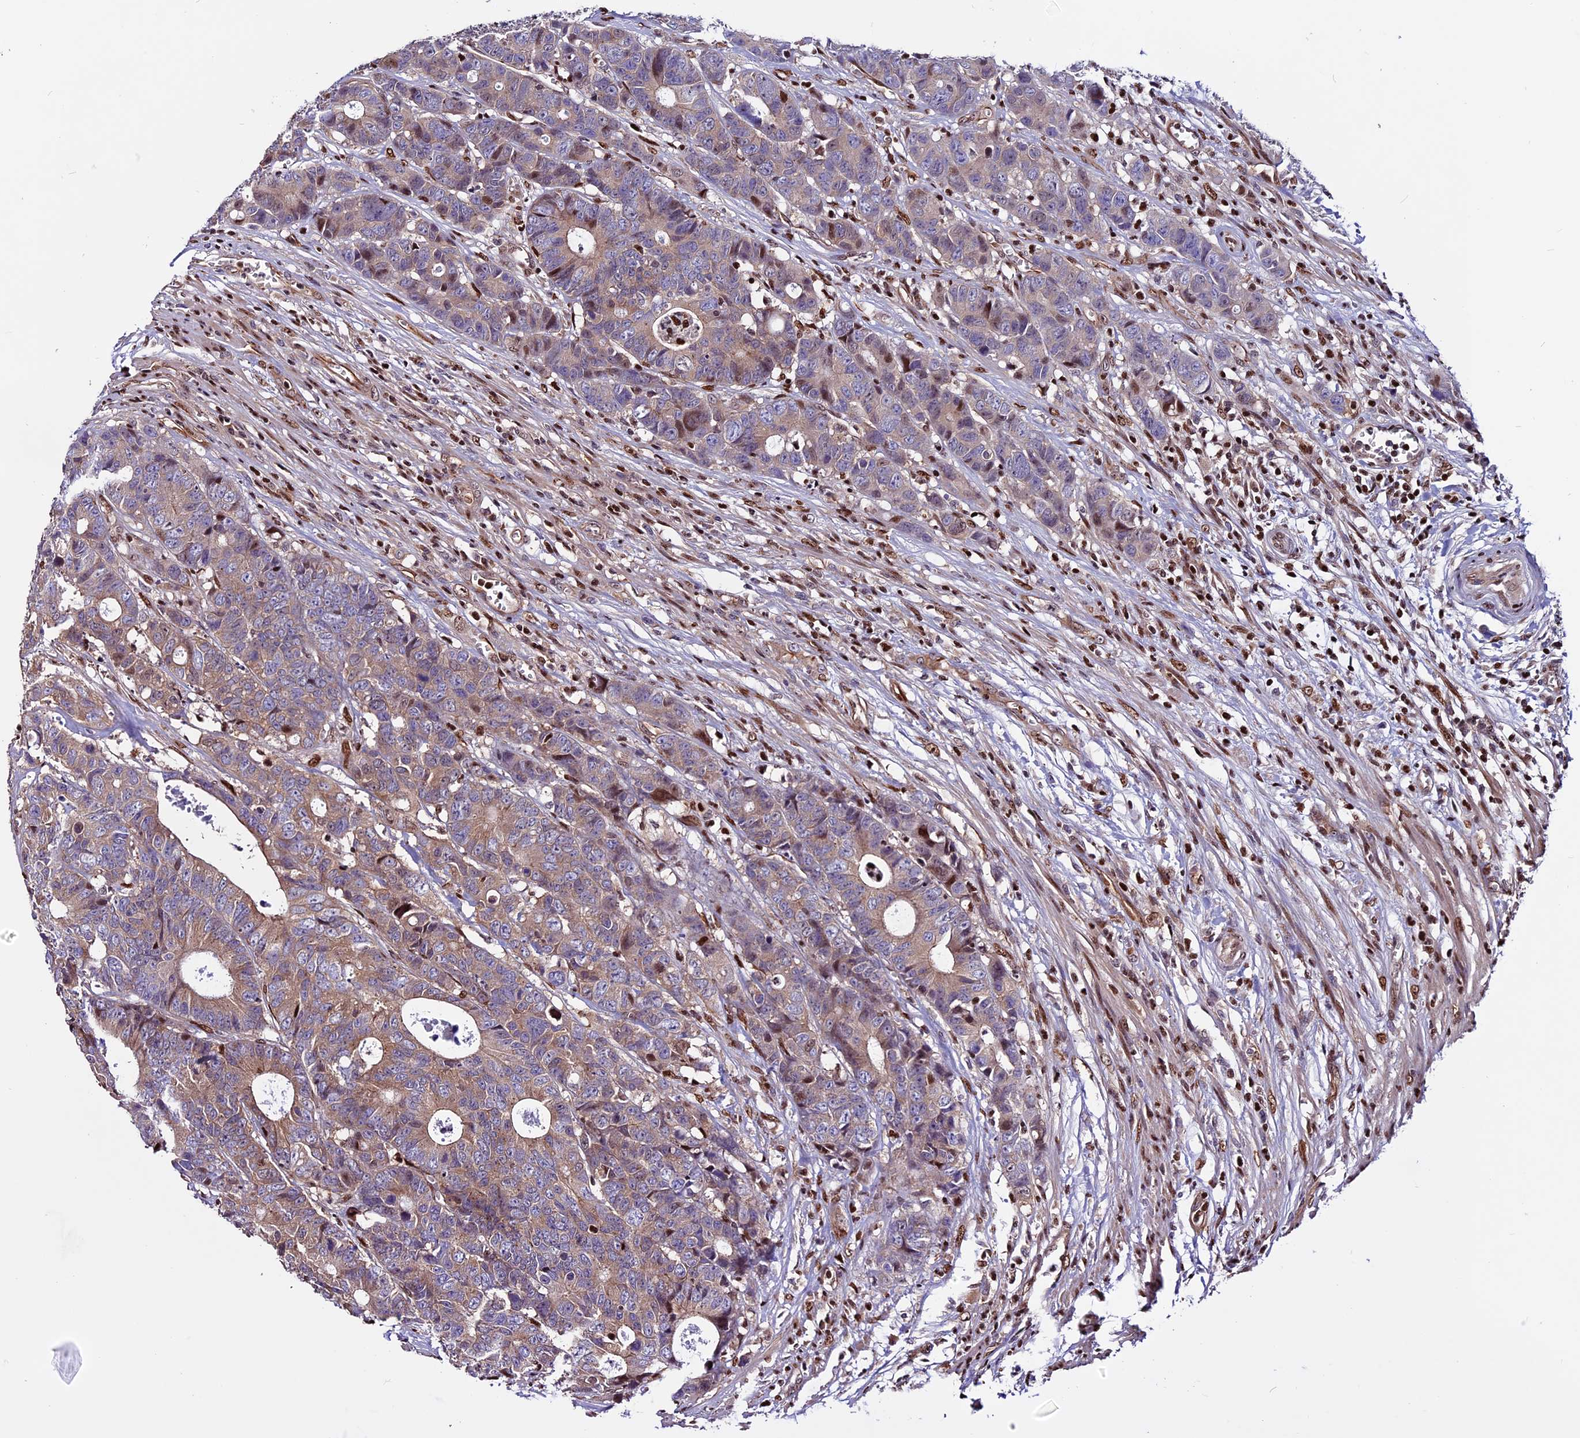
{"staining": {"intensity": "weak", "quantity": "25%-75%", "location": "cytoplasmic/membranous"}, "tissue": "colorectal cancer", "cell_type": "Tumor cells", "image_type": "cancer", "snomed": [{"axis": "morphology", "description": "Adenocarcinoma, NOS"}, {"axis": "topography", "description": "Colon"}], "caption": "Approximately 25%-75% of tumor cells in colorectal cancer (adenocarcinoma) show weak cytoplasmic/membranous protein expression as visualized by brown immunohistochemical staining.", "gene": "RINL", "patient": {"sex": "female", "age": 57}}